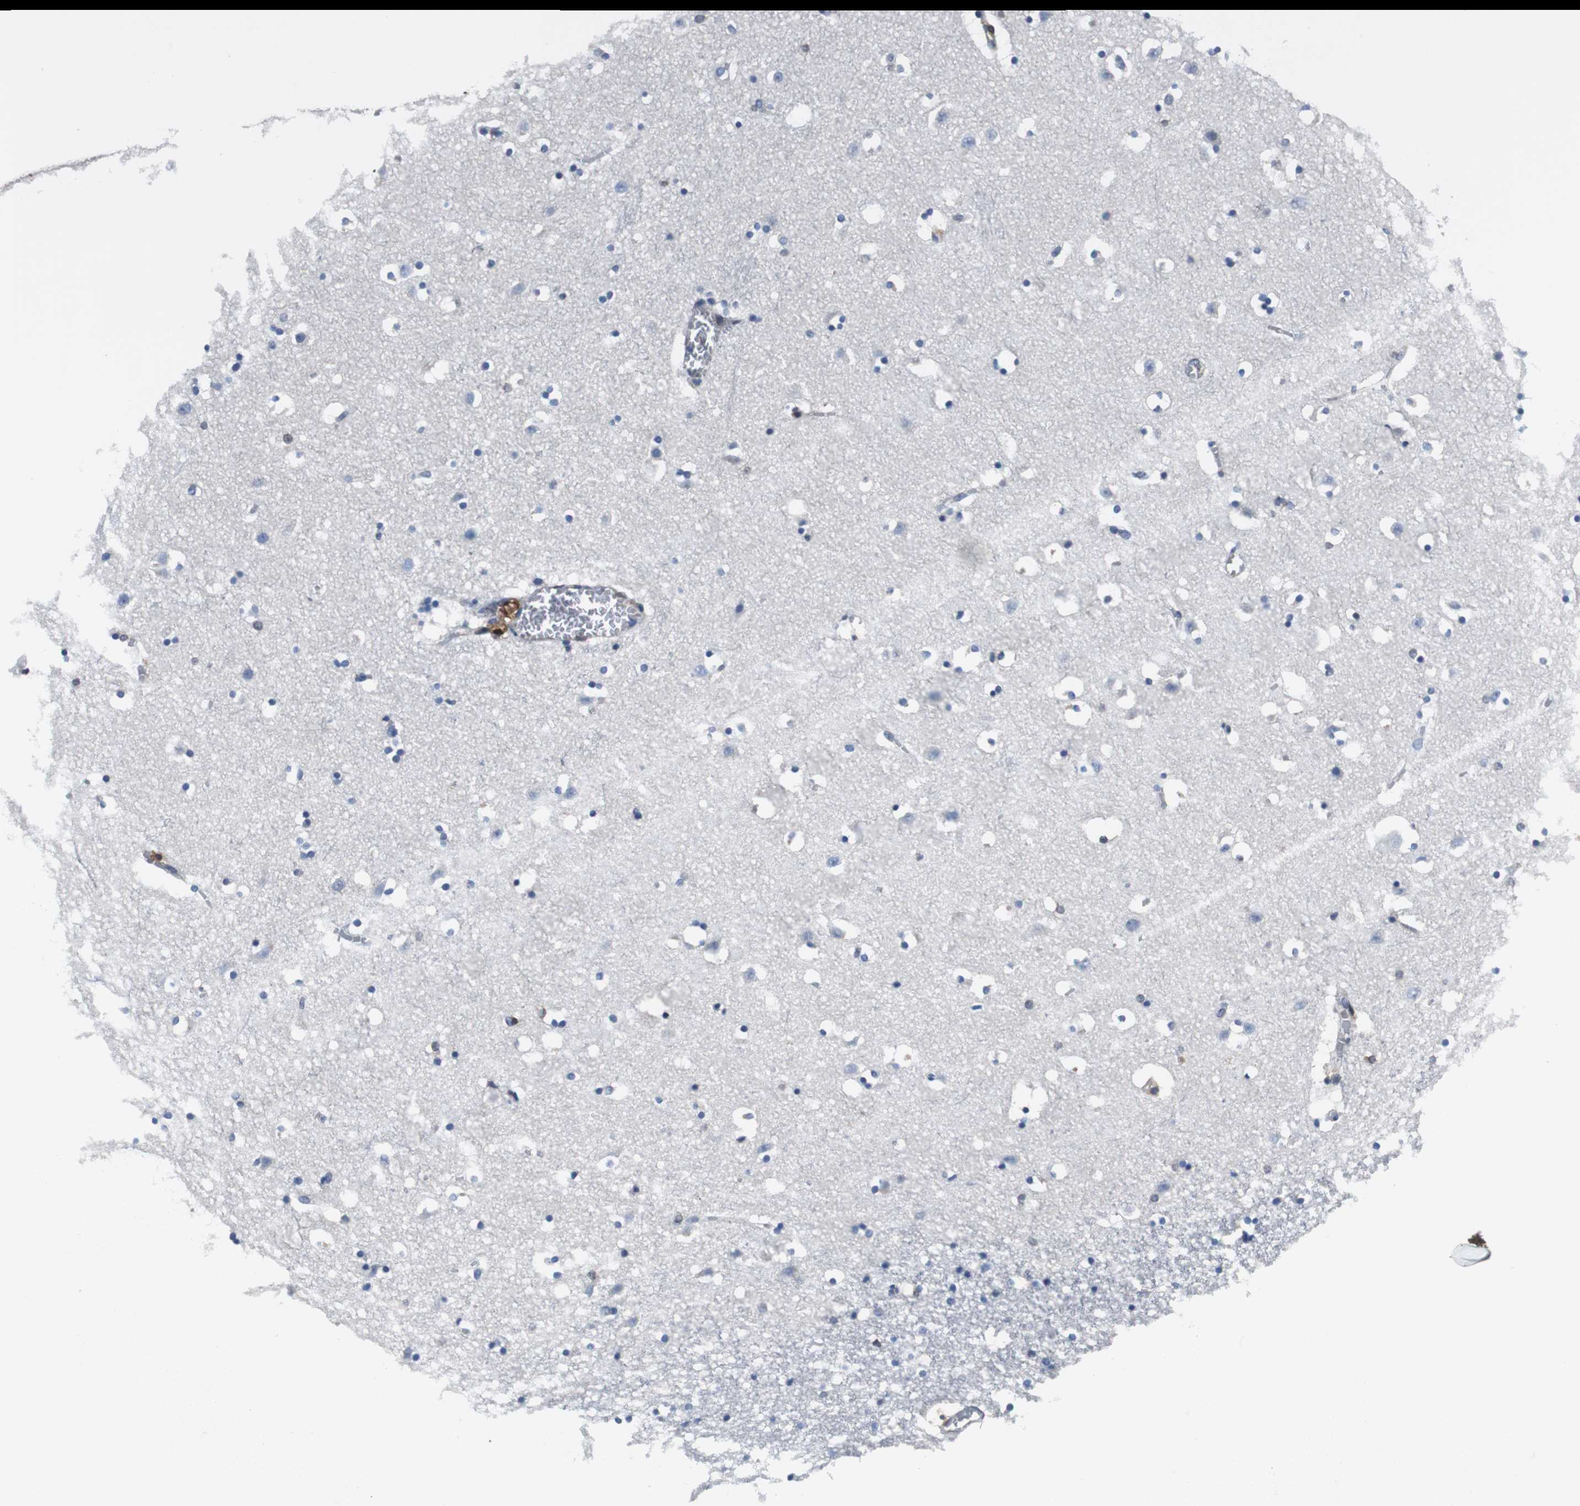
{"staining": {"intensity": "weak", "quantity": "<25%", "location": "cytoplasmic/membranous"}, "tissue": "caudate", "cell_type": "Glial cells", "image_type": "normal", "snomed": [{"axis": "morphology", "description": "Normal tissue, NOS"}, {"axis": "topography", "description": "Lateral ventricle wall"}], "caption": "Human caudate stained for a protein using IHC exhibits no positivity in glial cells.", "gene": "ANXA4", "patient": {"sex": "male", "age": 45}}